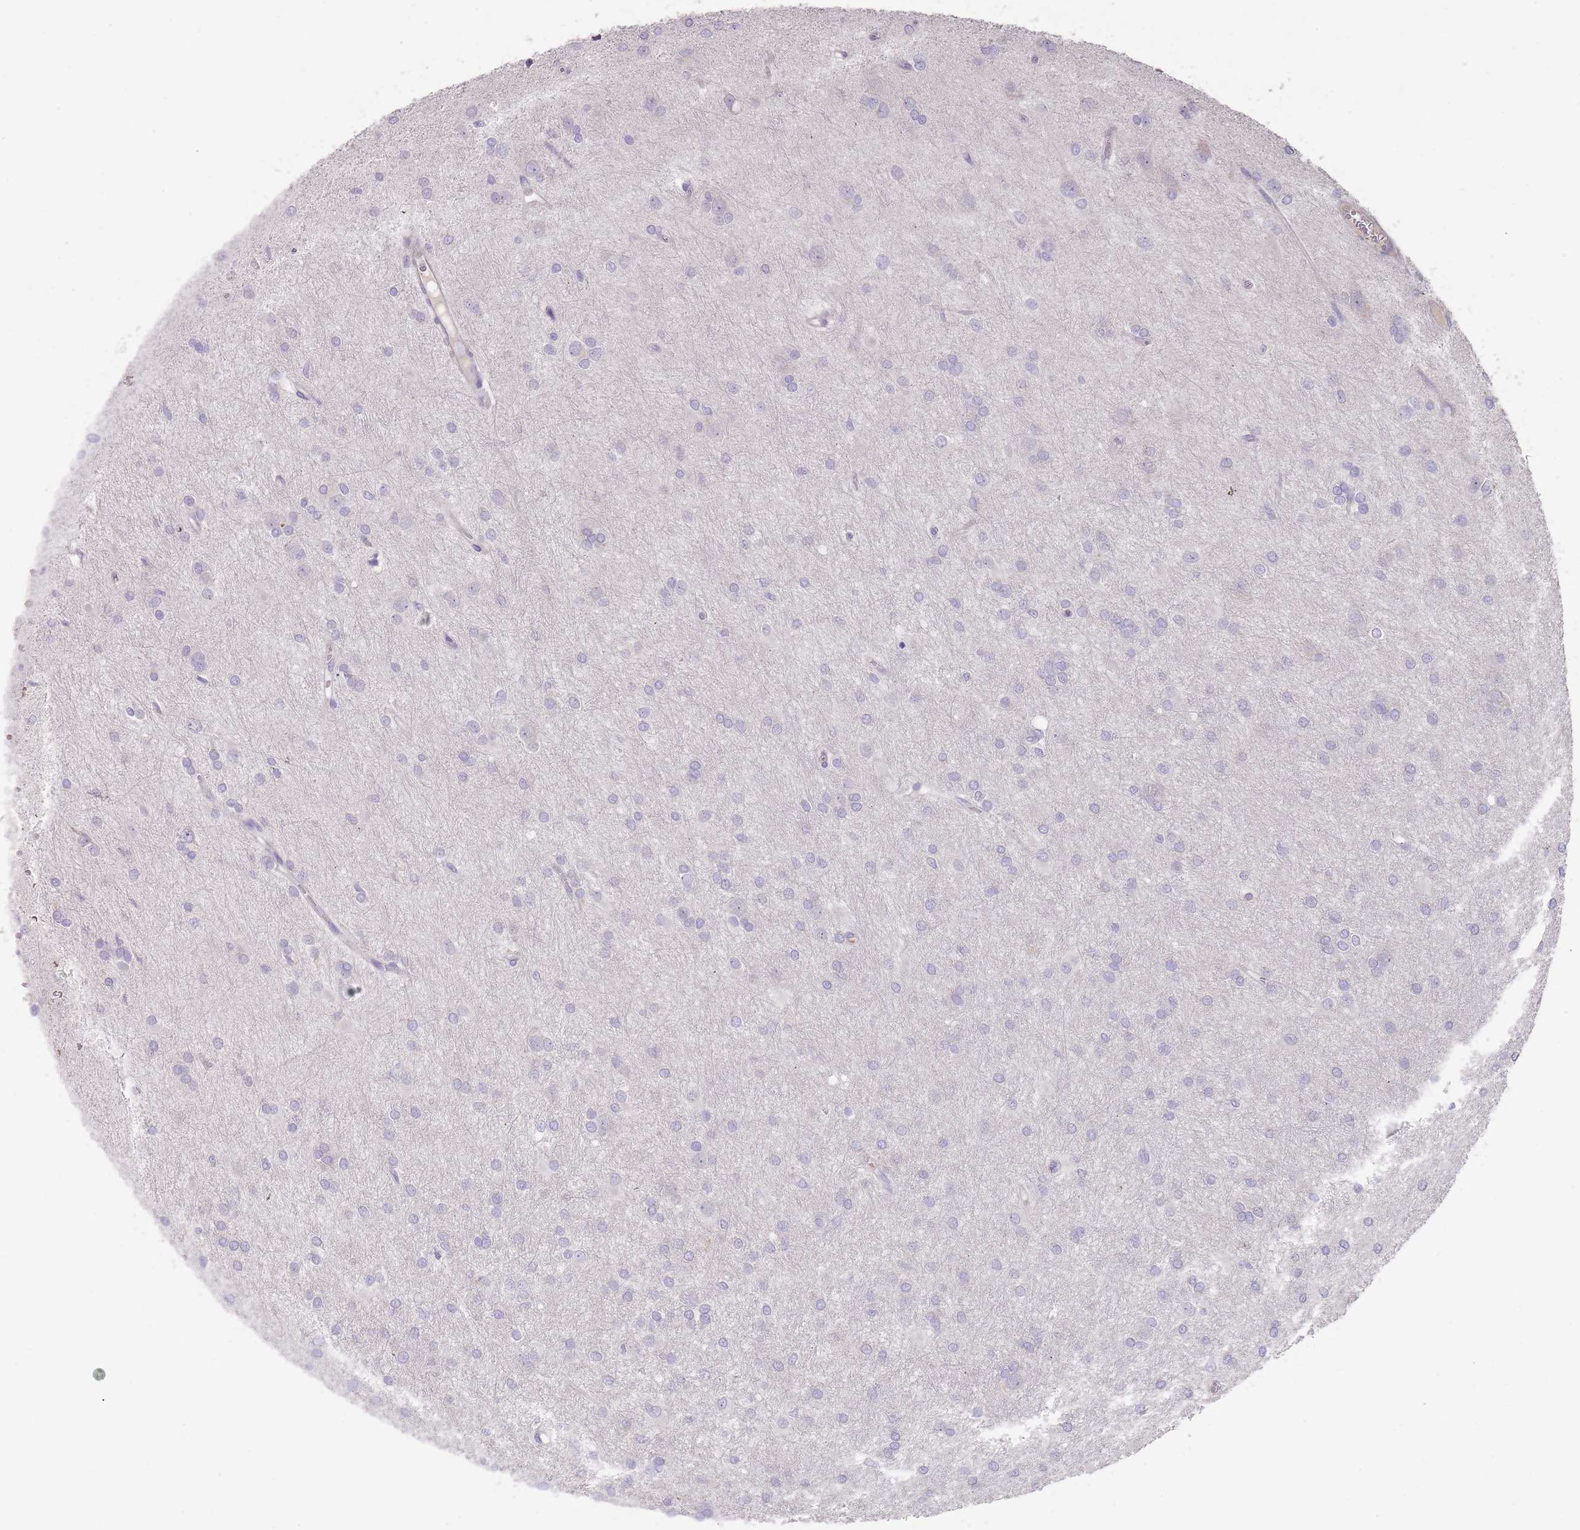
{"staining": {"intensity": "negative", "quantity": "none", "location": "none"}, "tissue": "glioma", "cell_type": "Tumor cells", "image_type": "cancer", "snomed": [{"axis": "morphology", "description": "Glioma, malignant, High grade"}, {"axis": "topography", "description": "Brain"}], "caption": "Histopathology image shows no significant protein expression in tumor cells of malignant glioma (high-grade).", "gene": "PRAC1", "patient": {"sex": "female", "age": 50}}